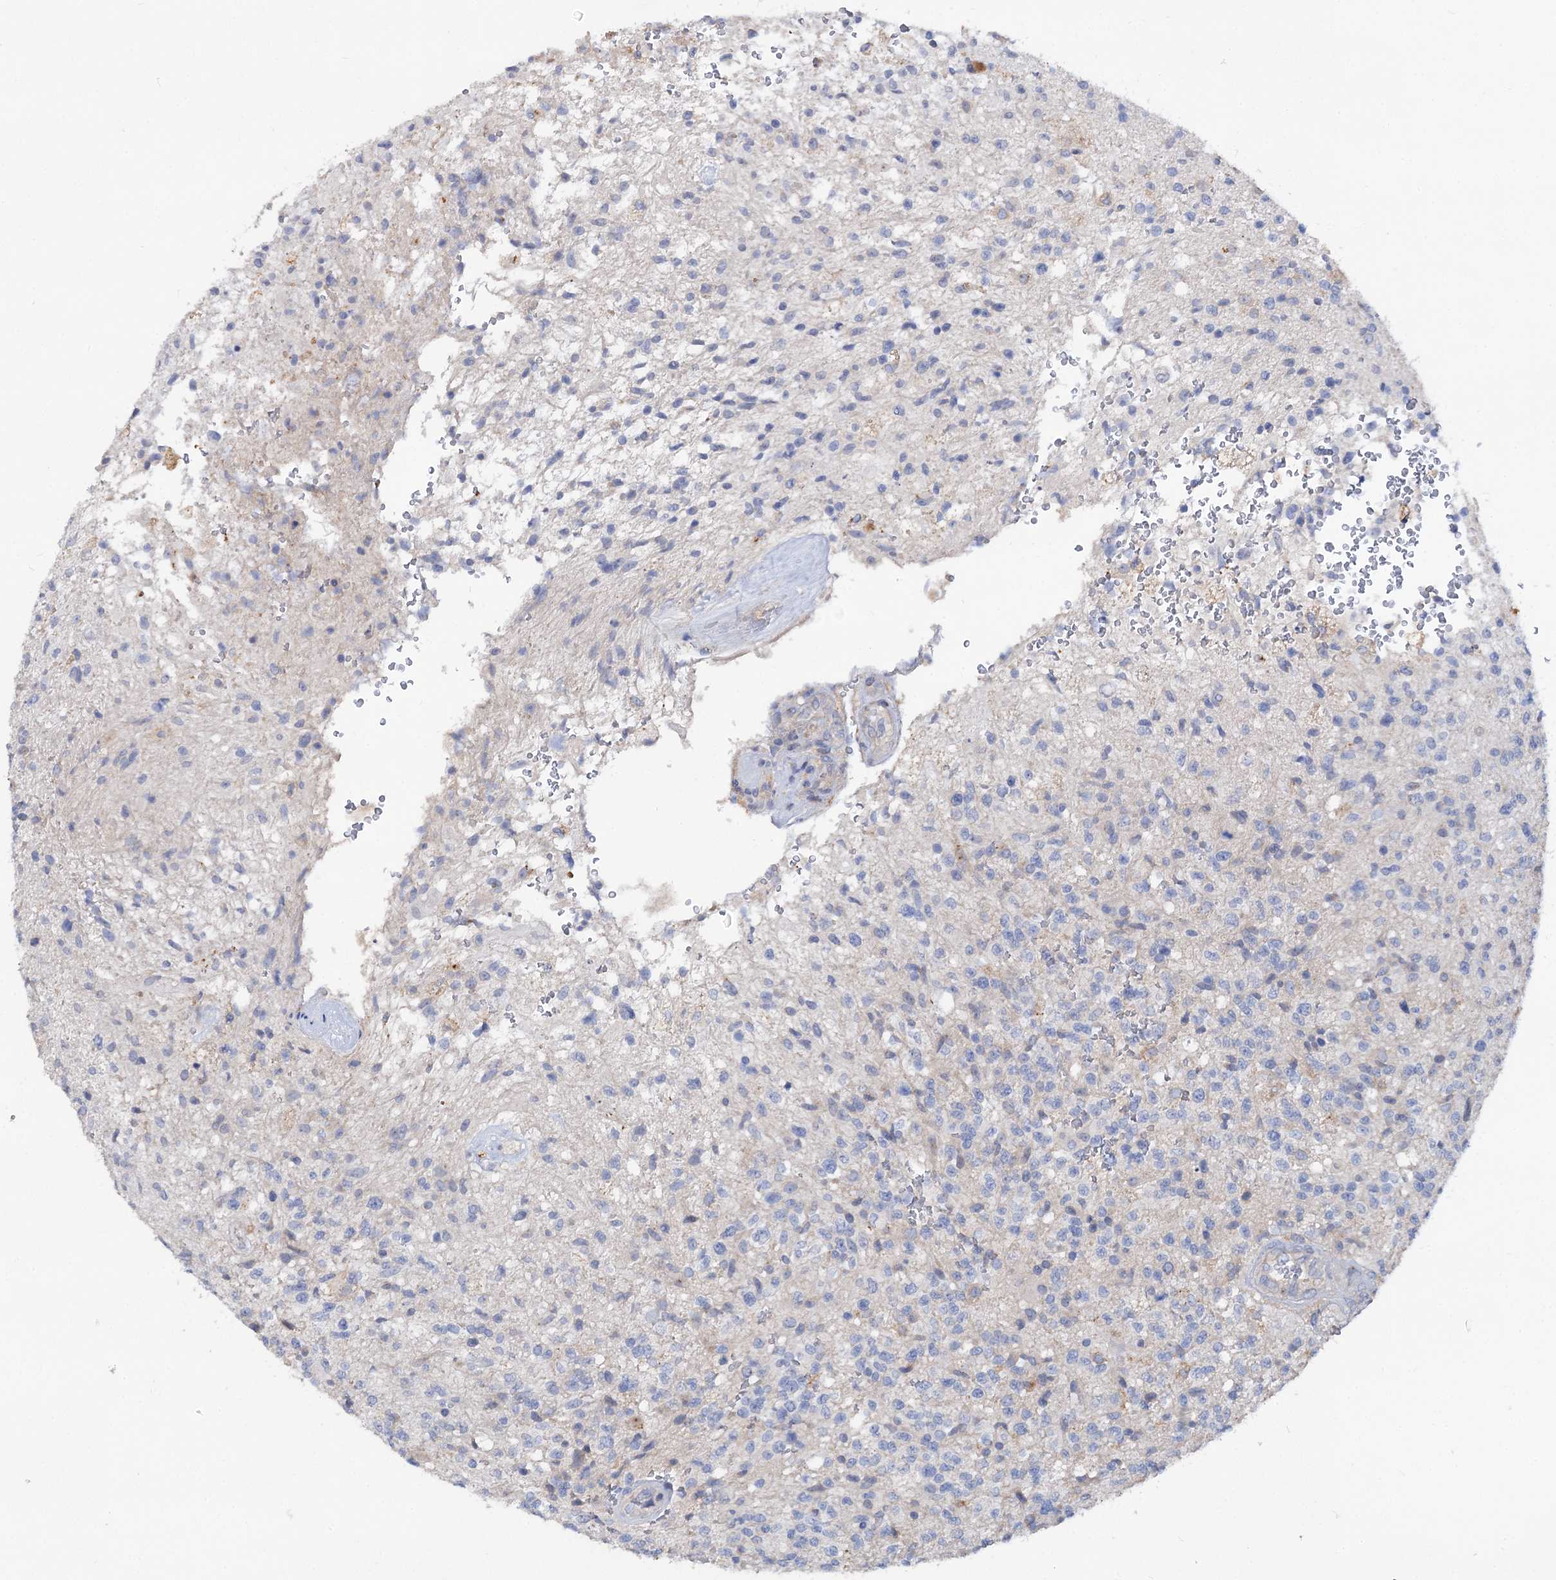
{"staining": {"intensity": "negative", "quantity": "none", "location": "none"}, "tissue": "glioma", "cell_type": "Tumor cells", "image_type": "cancer", "snomed": [{"axis": "morphology", "description": "Glioma, malignant, High grade"}, {"axis": "topography", "description": "Brain"}], "caption": "Histopathology image shows no significant protein positivity in tumor cells of high-grade glioma (malignant). The staining was performed using DAB (3,3'-diaminobenzidine) to visualize the protein expression in brown, while the nuclei were stained in blue with hematoxylin (Magnification: 20x).", "gene": "HVCN1", "patient": {"sex": "male", "age": 56}}